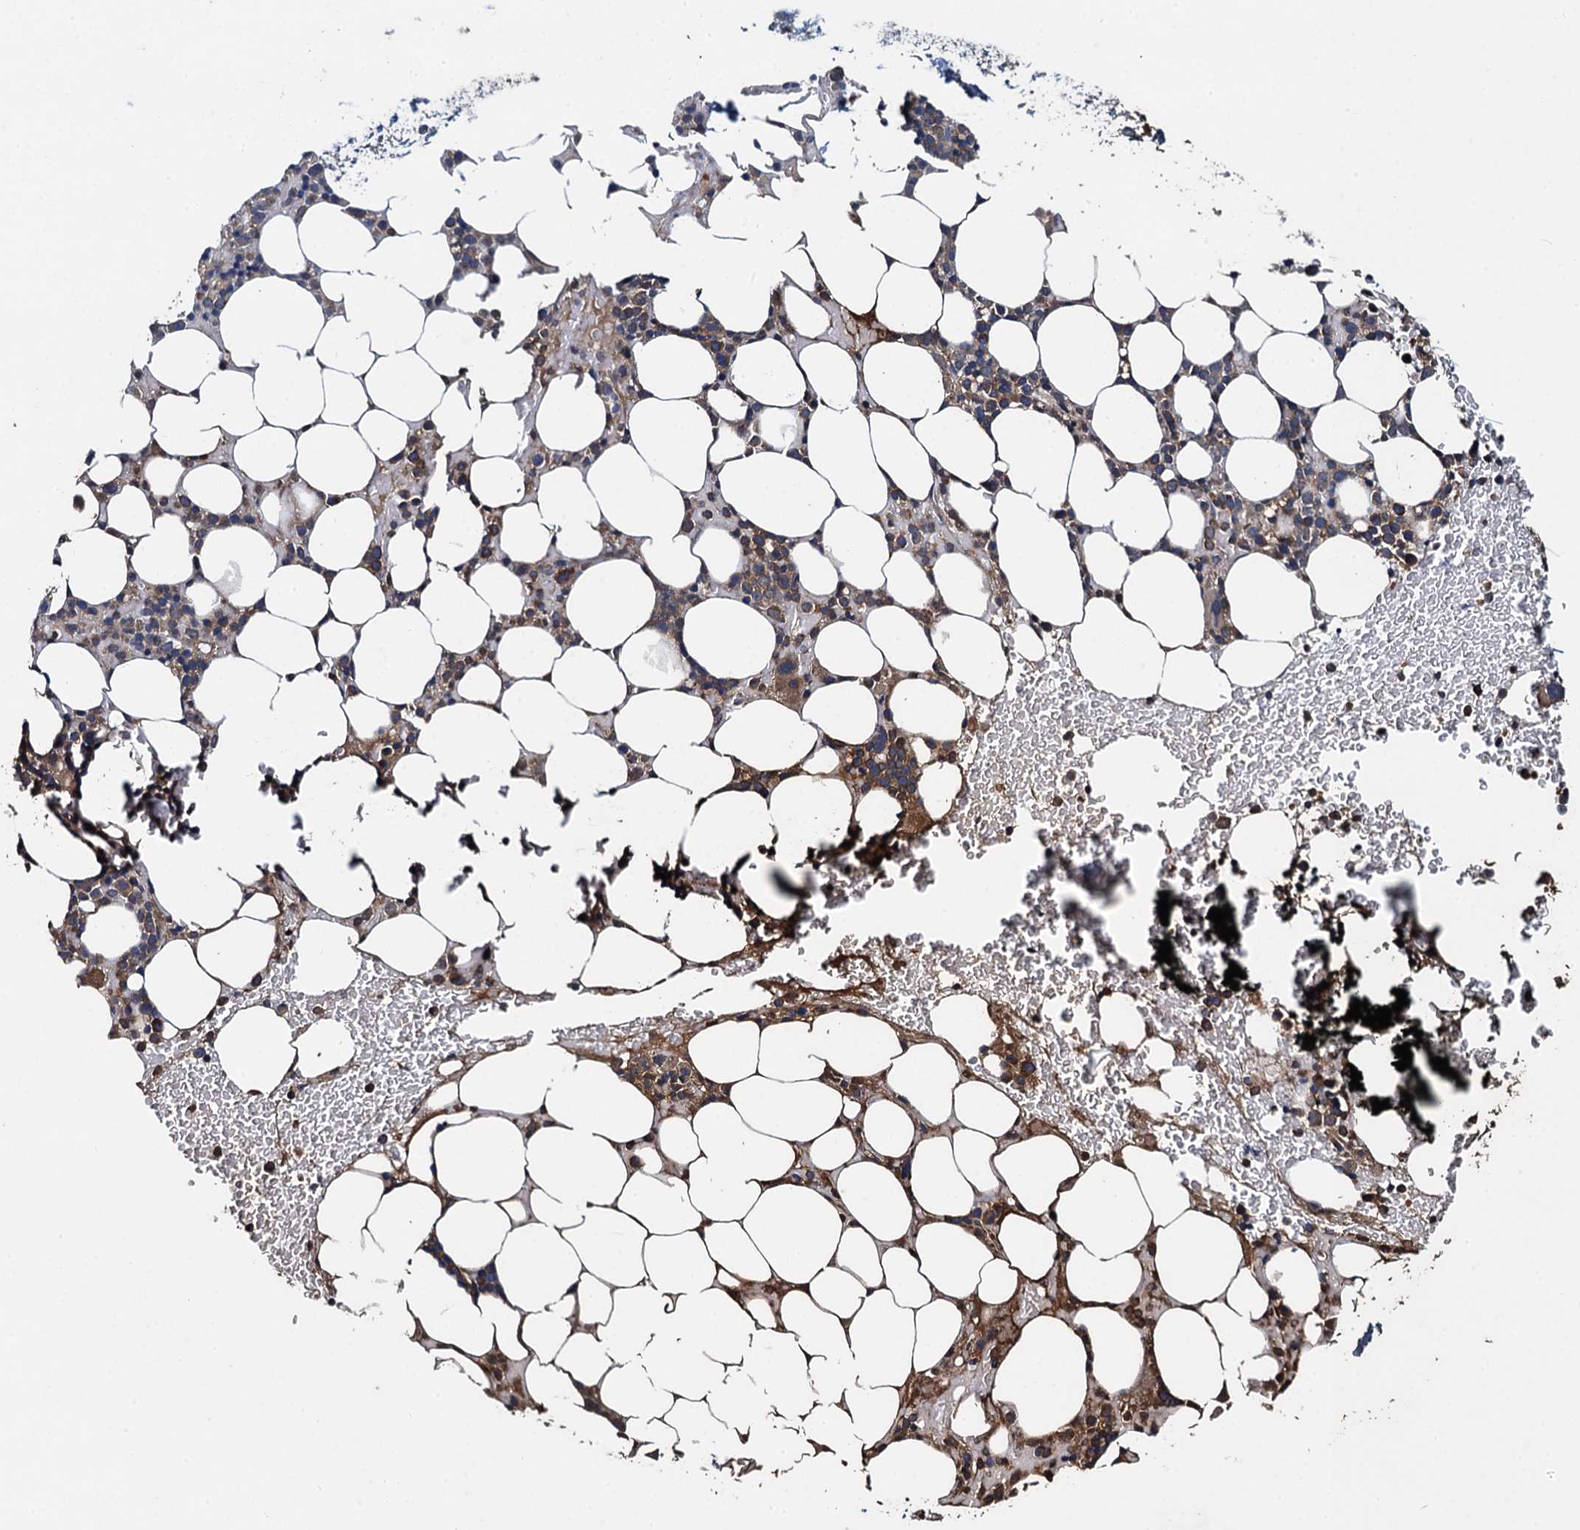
{"staining": {"intensity": "moderate", "quantity": "25%-75%", "location": "cytoplasmic/membranous"}, "tissue": "bone marrow", "cell_type": "Hematopoietic cells", "image_type": "normal", "snomed": [{"axis": "morphology", "description": "Normal tissue, NOS"}, {"axis": "topography", "description": "Bone marrow"}], "caption": "Unremarkable bone marrow exhibits moderate cytoplasmic/membranous positivity in about 25%-75% of hematopoietic cells, visualized by immunohistochemistry.", "gene": "SNAP29", "patient": {"sex": "male", "age": 78}}